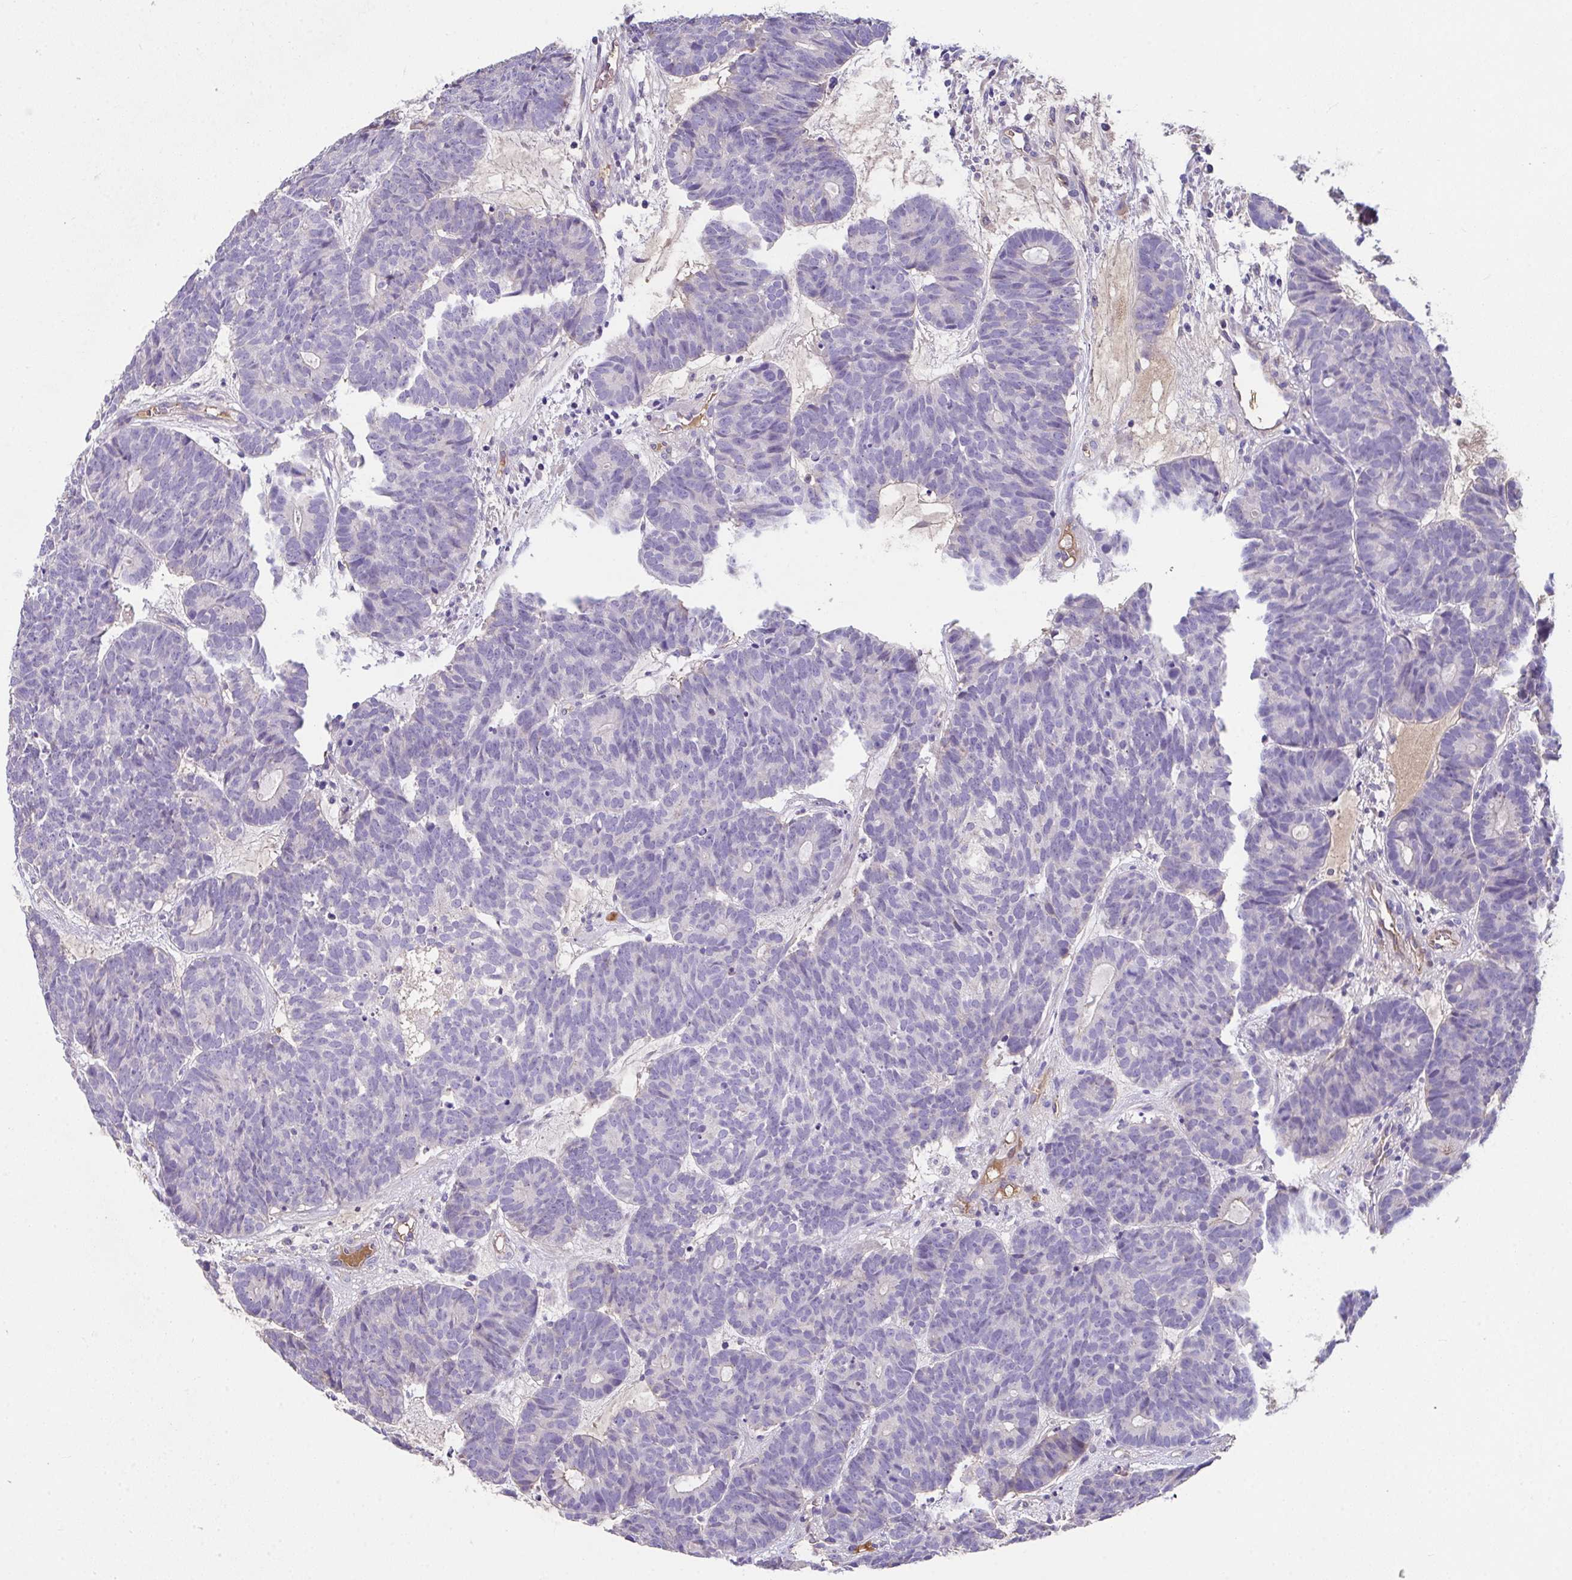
{"staining": {"intensity": "negative", "quantity": "none", "location": "none"}, "tissue": "head and neck cancer", "cell_type": "Tumor cells", "image_type": "cancer", "snomed": [{"axis": "morphology", "description": "Adenocarcinoma, NOS"}, {"axis": "topography", "description": "Head-Neck"}], "caption": "There is no significant positivity in tumor cells of adenocarcinoma (head and neck).", "gene": "ZNF813", "patient": {"sex": "female", "age": 81}}